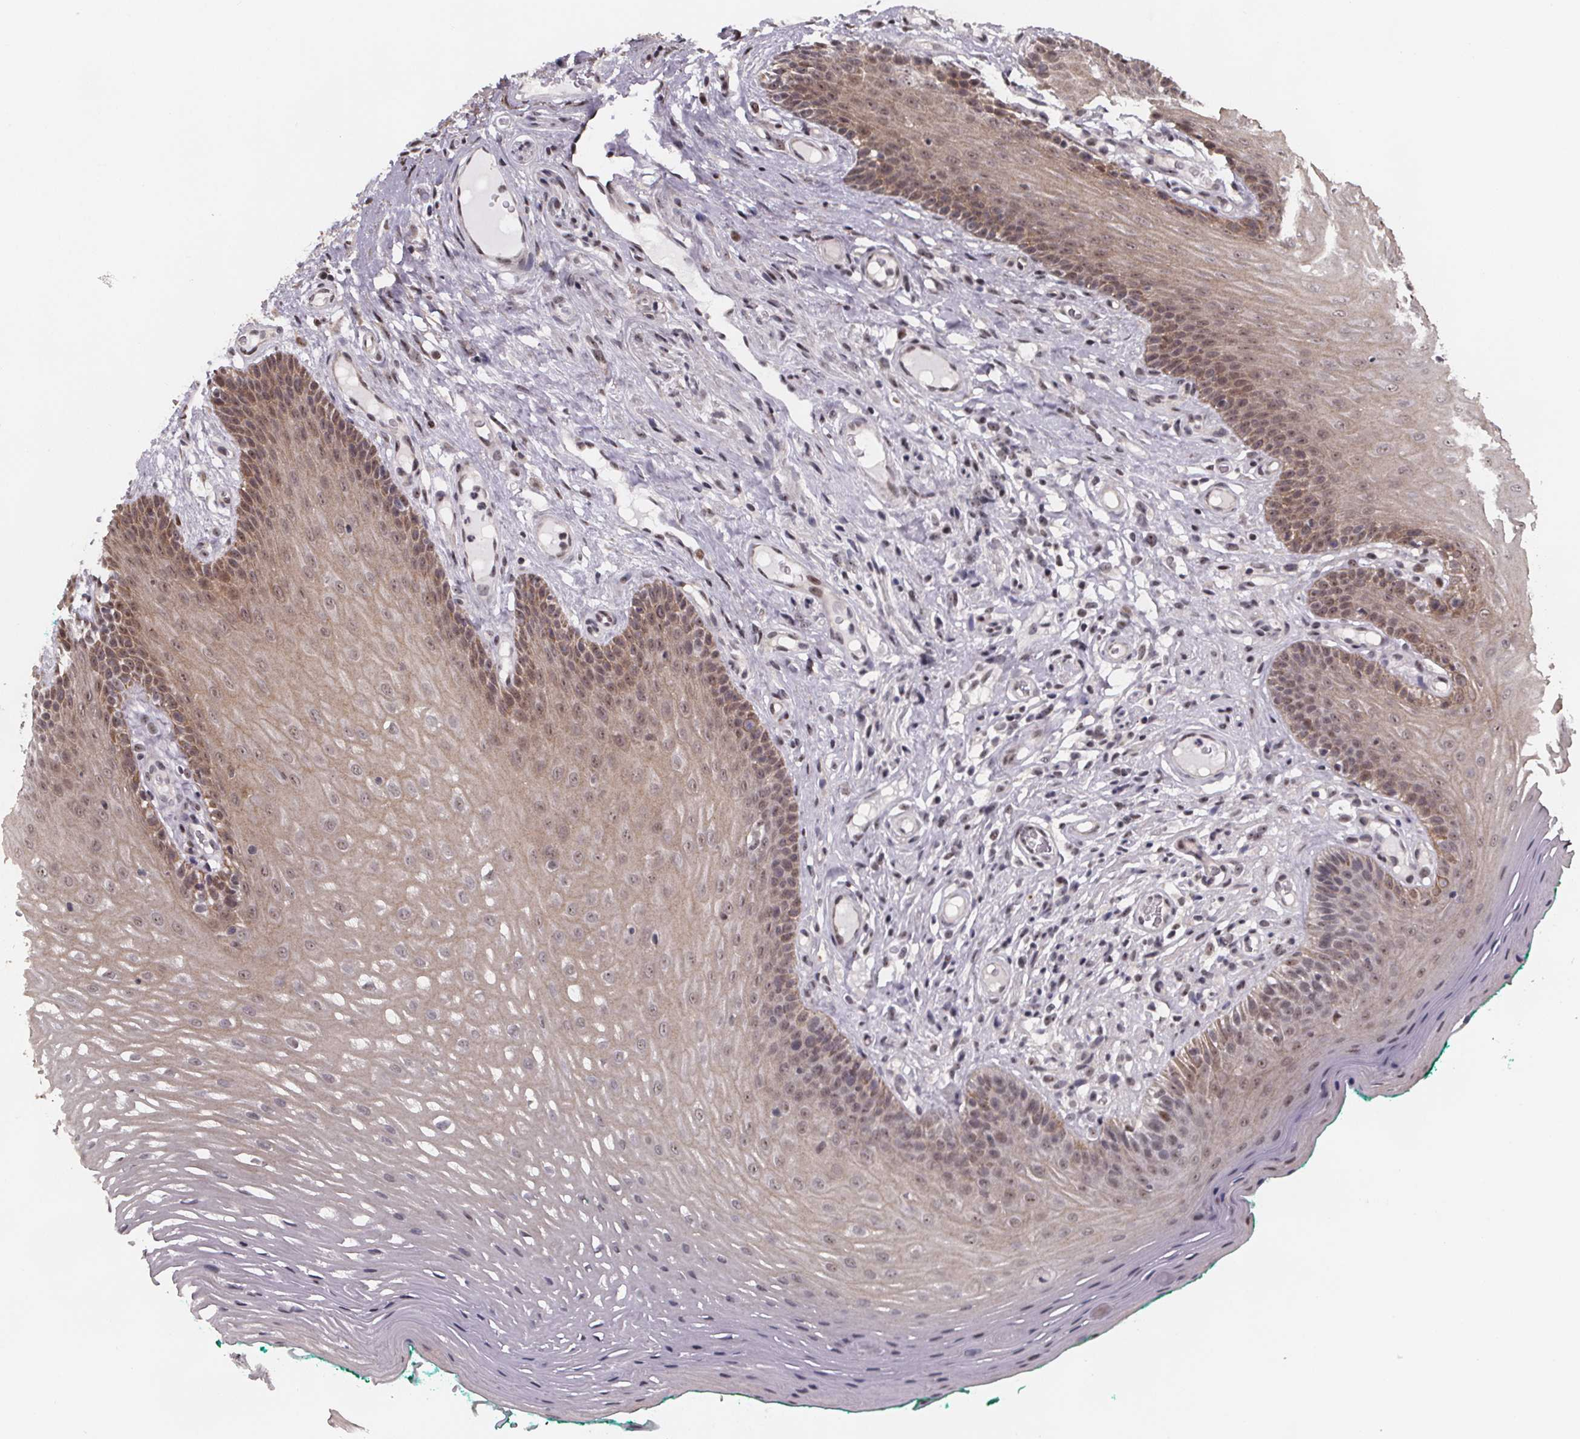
{"staining": {"intensity": "moderate", "quantity": "25%-75%", "location": "nuclear"}, "tissue": "oral mucosa", "cell_type": "Squamous epithelial cells", "image_type": "normal", "snomed": [{"axis": "morphology", "description": "Normal tissue, NOS"}, {"axis": "morphology", "description": "Squamous cell carcinoma, NOS"}, {"axis": "topography", "description": "Oral tissue"}, {"axis": "topography", "description": "Head-Neck"}], "caption": "Human oral mucosa stained for a protein (brown) displays moderate nuclear positive staining in about 25%-75% of squamous epithelial cells.", "gene": "U2SURP", "patient": {"sex": "male", "age": 78}}